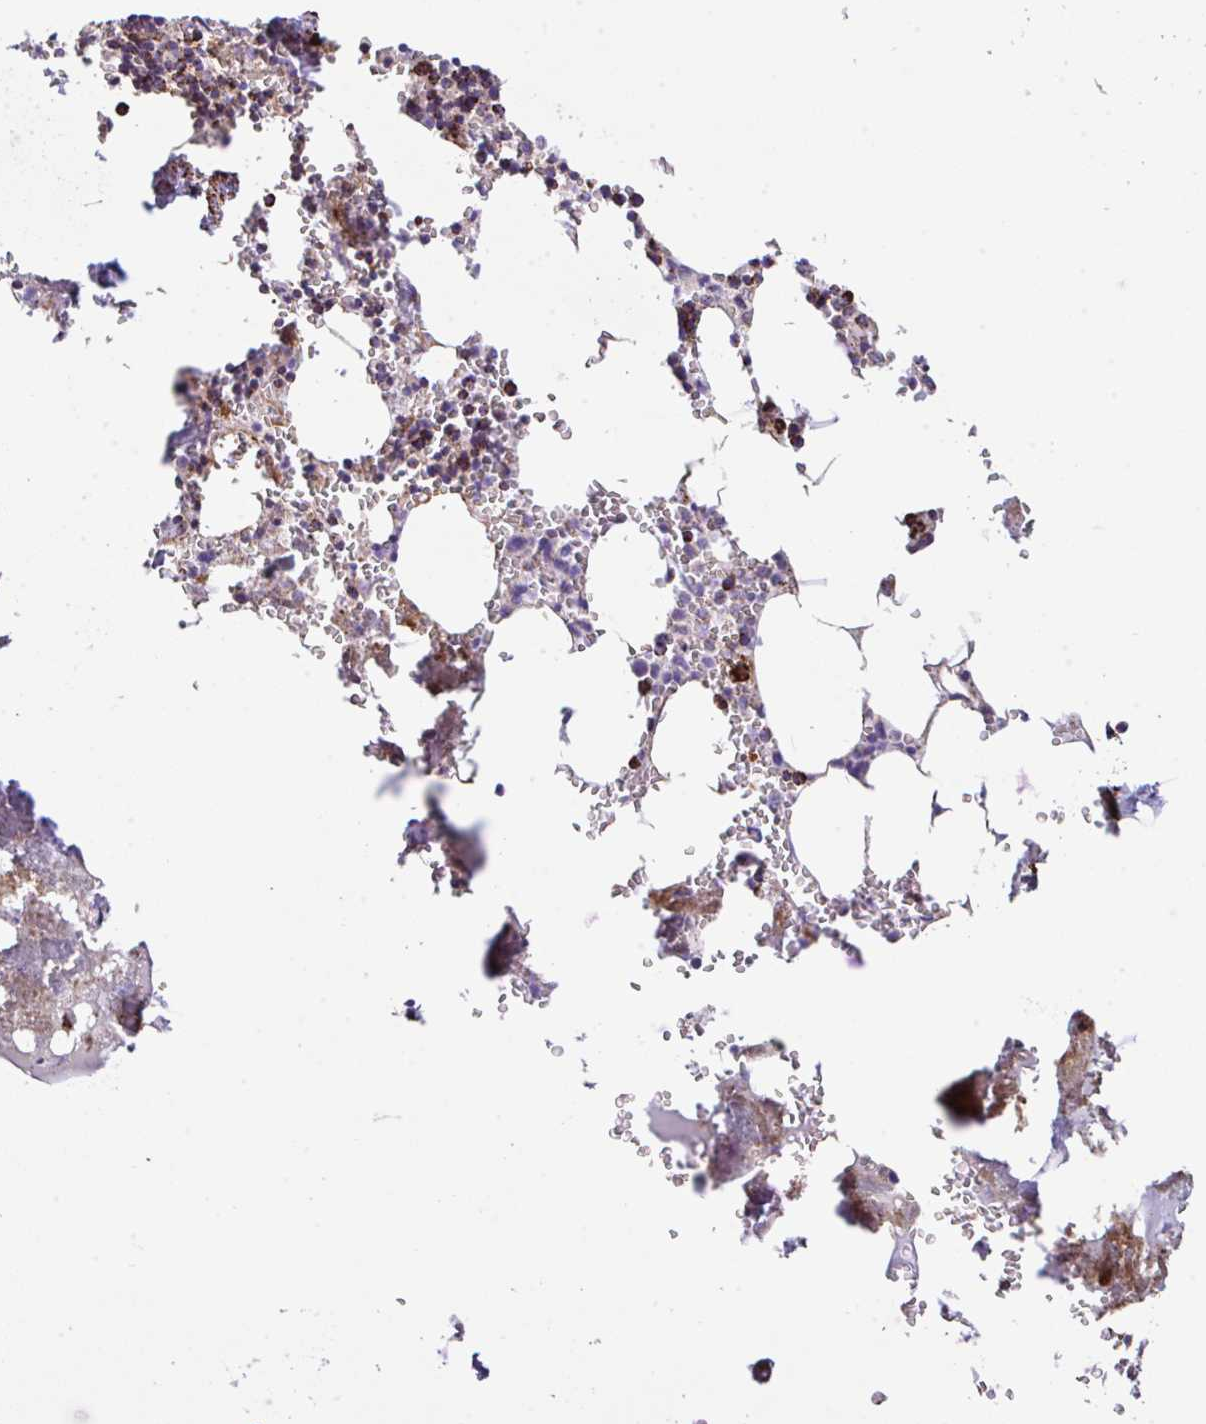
{"staining": {"intensity": "strong", "quantity": "25%-75%", "location": "cytoplasmic/membranous"}, "tissue": "bone marrow", "cell_type": "Hematopoietic cells", "image_type": "normal", "snomed": [{"axis": "morphology", "description": "Normal tissue, NOS"}, {"axis": "topography", "description": "Bone marrow"}], "caption": "A high amount of strong cytoplasmic/membranous positivity is identified in approximately 25%-75% of hematopoietic cells in normal bone marrow. The staining was performed using DAB (3,3'-diaminobenzidine) to visualize the protein expression in brown, while the nuclei were stained in blue with hematoxylin (Magnification: 20x).", "gene": "ANKRD33B", "patient": {"sex": "male", "age": 54}}